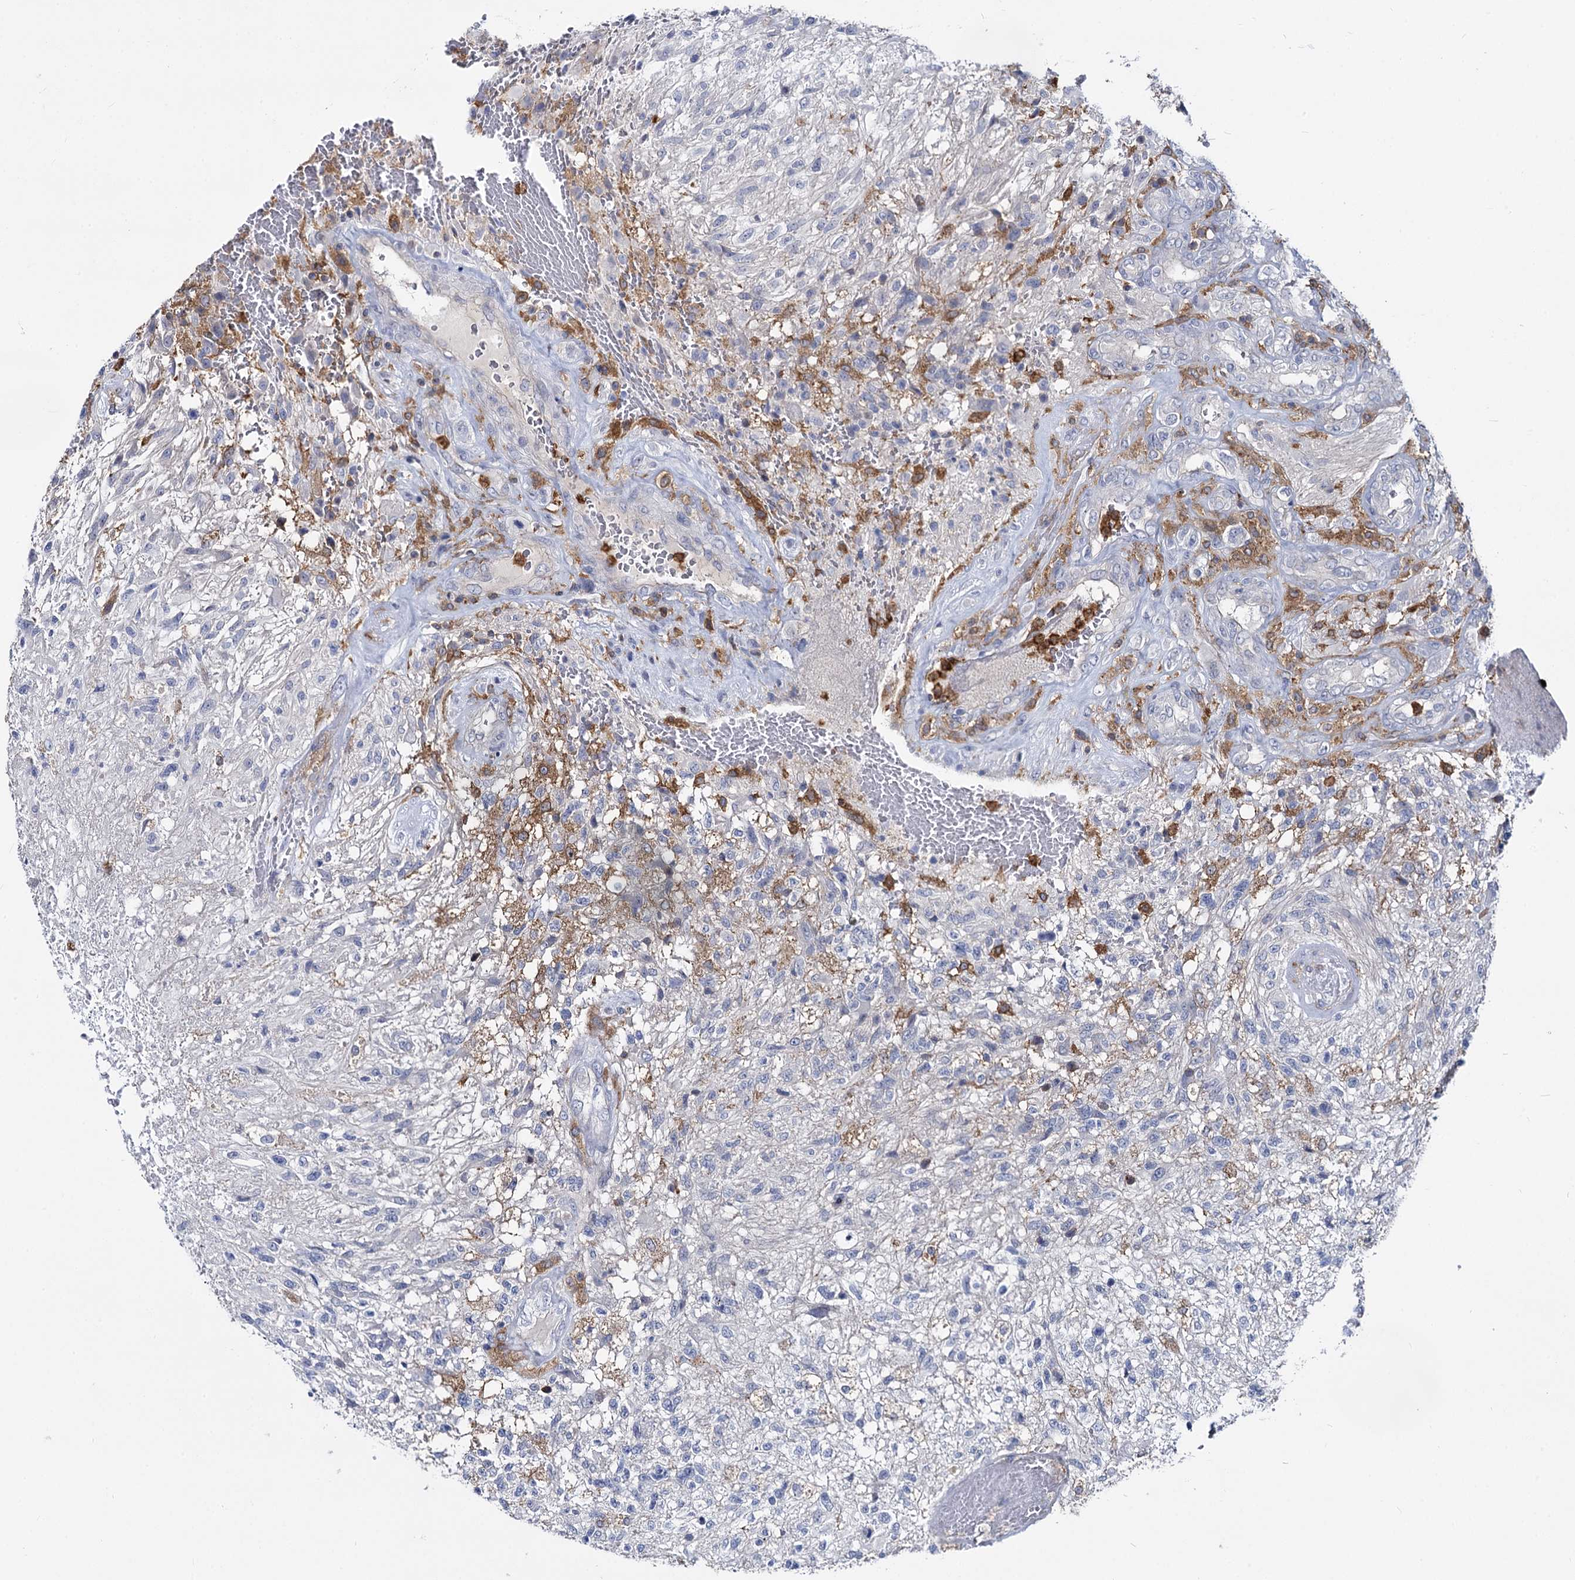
{"staining": {"intensity": "negative", "quantity": "none", "location": "none"}, "tissue": "glioma", "cell_type": "Tumor cells", "image_type": "cancer", "snomed": [{"axis": "morphology", "description": "Glioma, malignant, High grade"}, {"axis": "topography", "description": "Brain"}], "caption": "High power microscopy histopathology image of an immunohistochemistry (IHC) image of malignant high-grade glioma, revealing no significant expression in tumor cells.", "gene": "RHOG", "patient": {"sex": "male", "age": 56}}